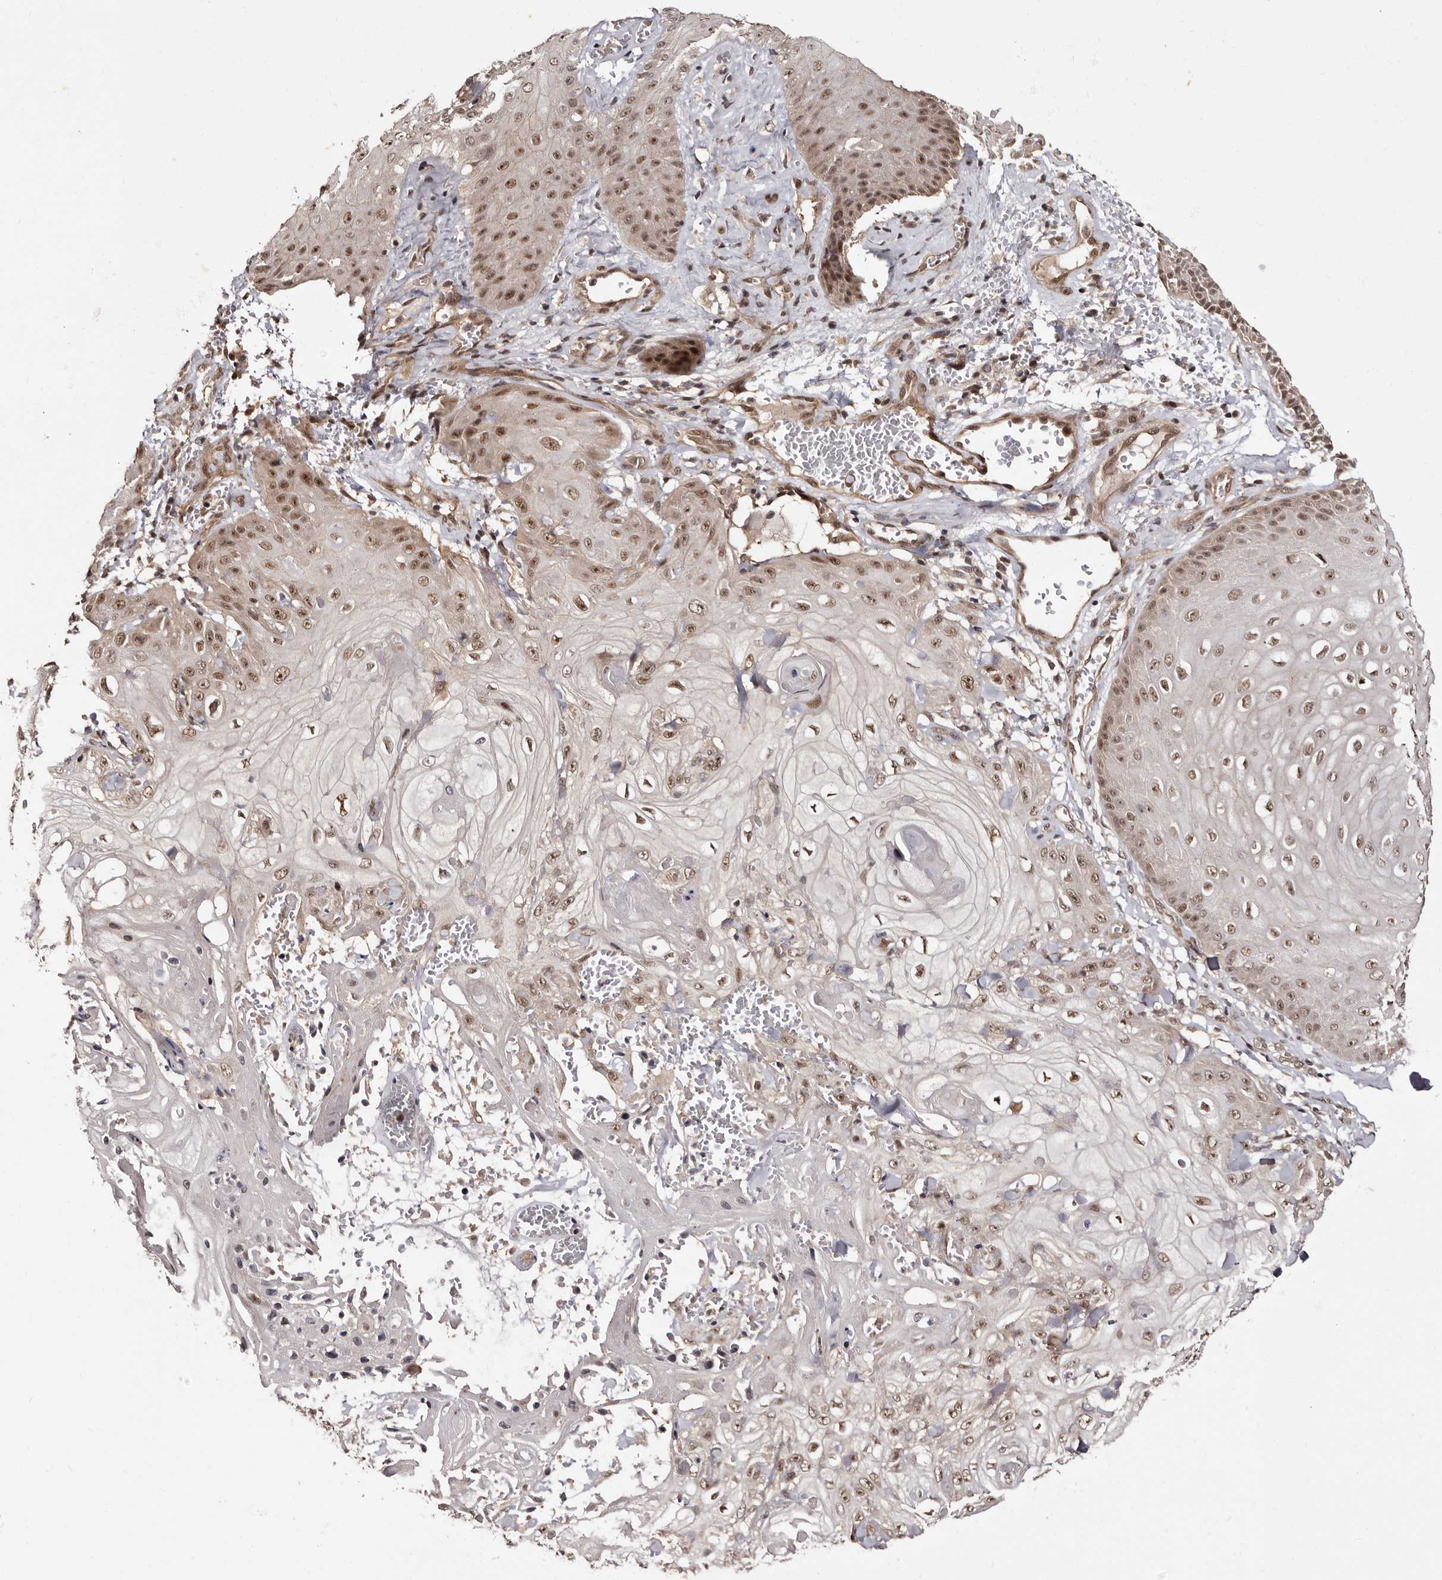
{"staining": {"intensity": "moderate", "quantity": ">75%", "location": "nuclear"}, "tissue": "skin cancer", "cell_type": "Tumor cells", "image_type": "cancer", "snomed": [{"axis": "morphology", "description": "Squamous cell carcinoma, NOS"}, {"axis": "topography", "description": "Skin"}], "caption": "Immunohistochemical staining of skin cancer shows medium levels of moderate nuclear expression in about >75% of tumor cells.", "gene": "TBC1D22B", "patient": {"sex": "male", "age": 74}}